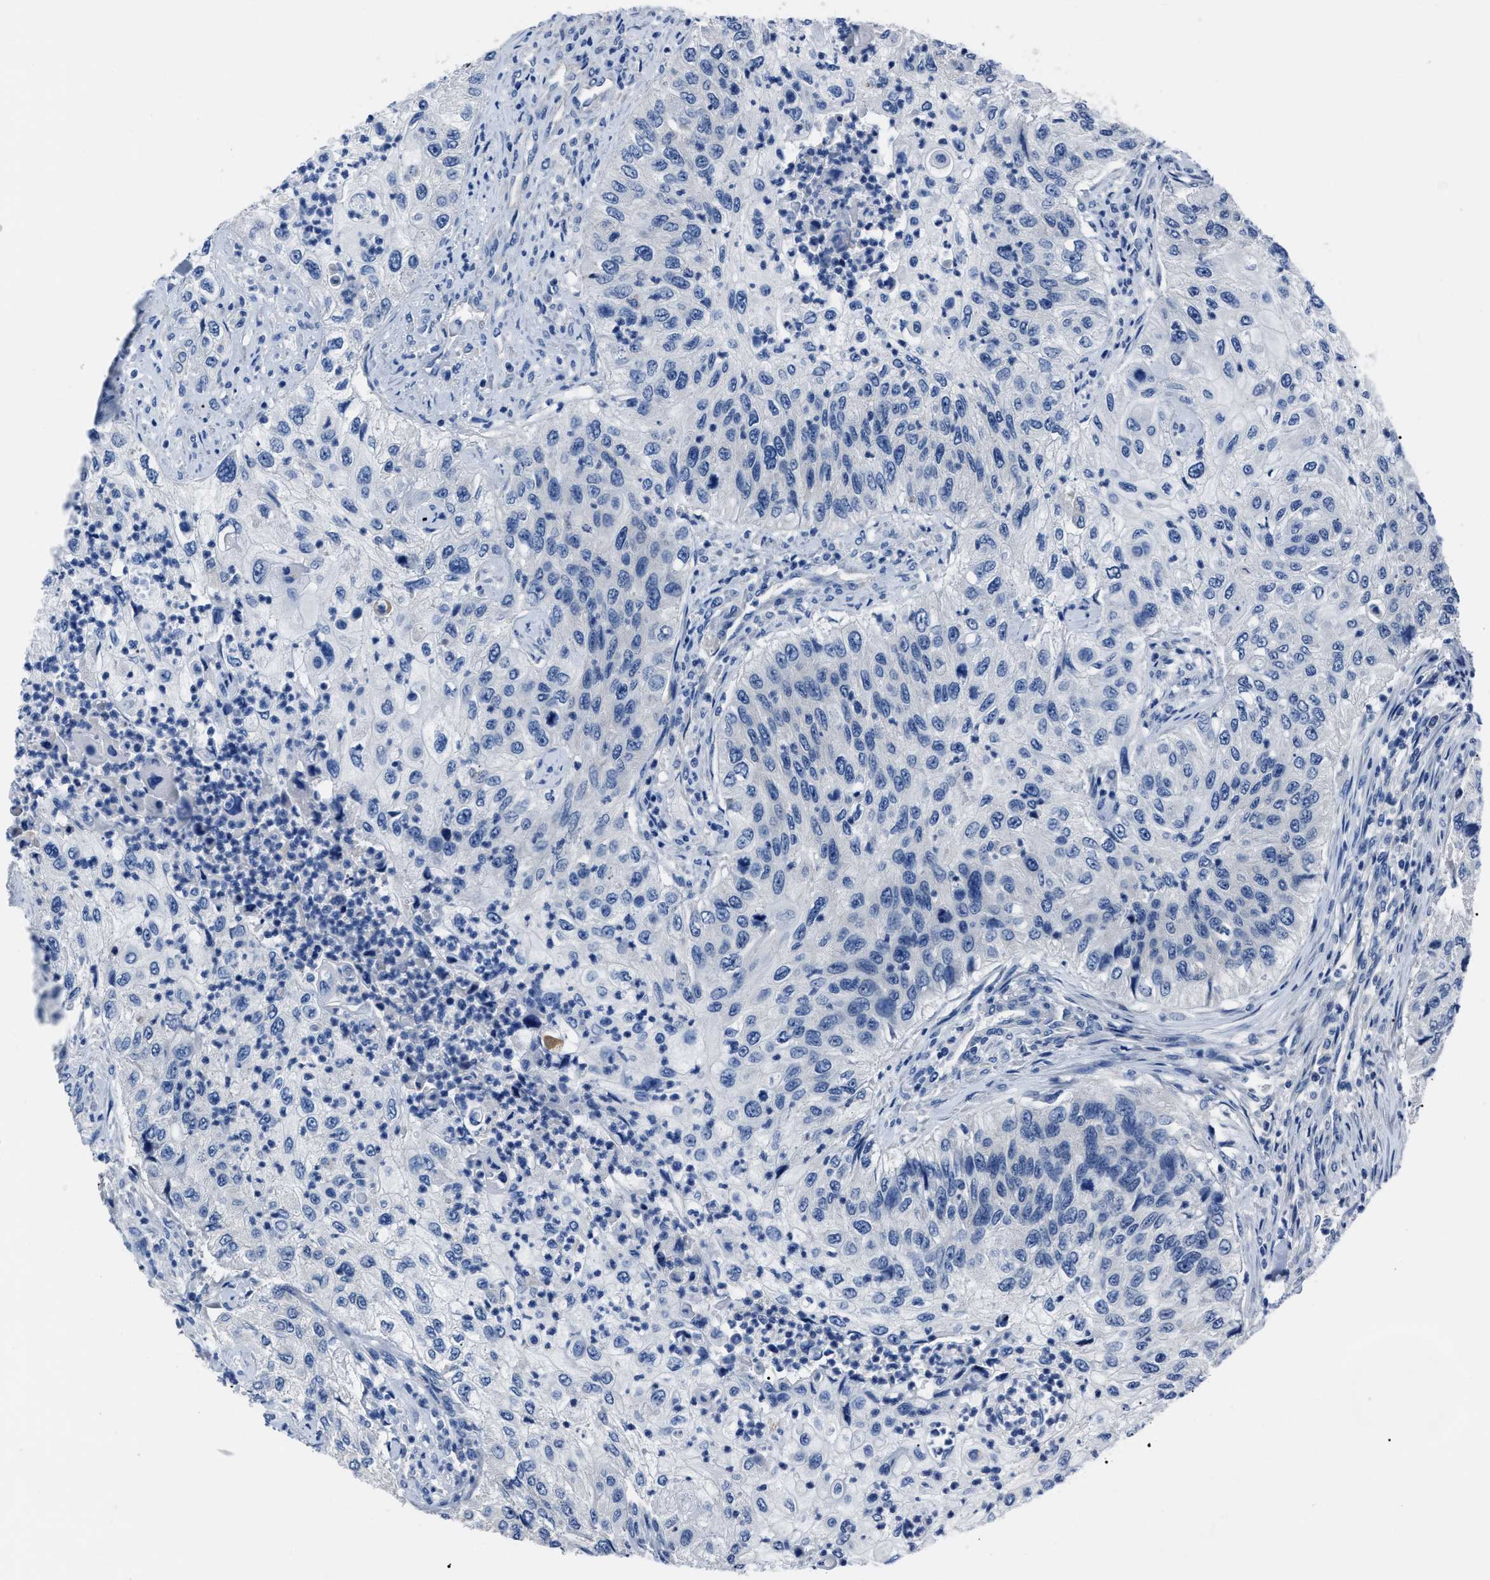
{"staining": {"intensity": "negative", "quantity": "none", "location": "none"}, "tissue": "urothelial cancer", "cell_type": "Tumor cells", "image_type": "cancer", "snomed": [{"axis": "morphology", "description": "Urothelial carcinoma, High grade"}, {"axis": "topography", "description": "Urinary bladder"}], "caption": "High-grade urothelial carcinoma stained for a protein using immunohistochemistry displays no positivity tumor cells.", "gene": "LRWD1", "patient": {"sex": "female", "age": 60}}